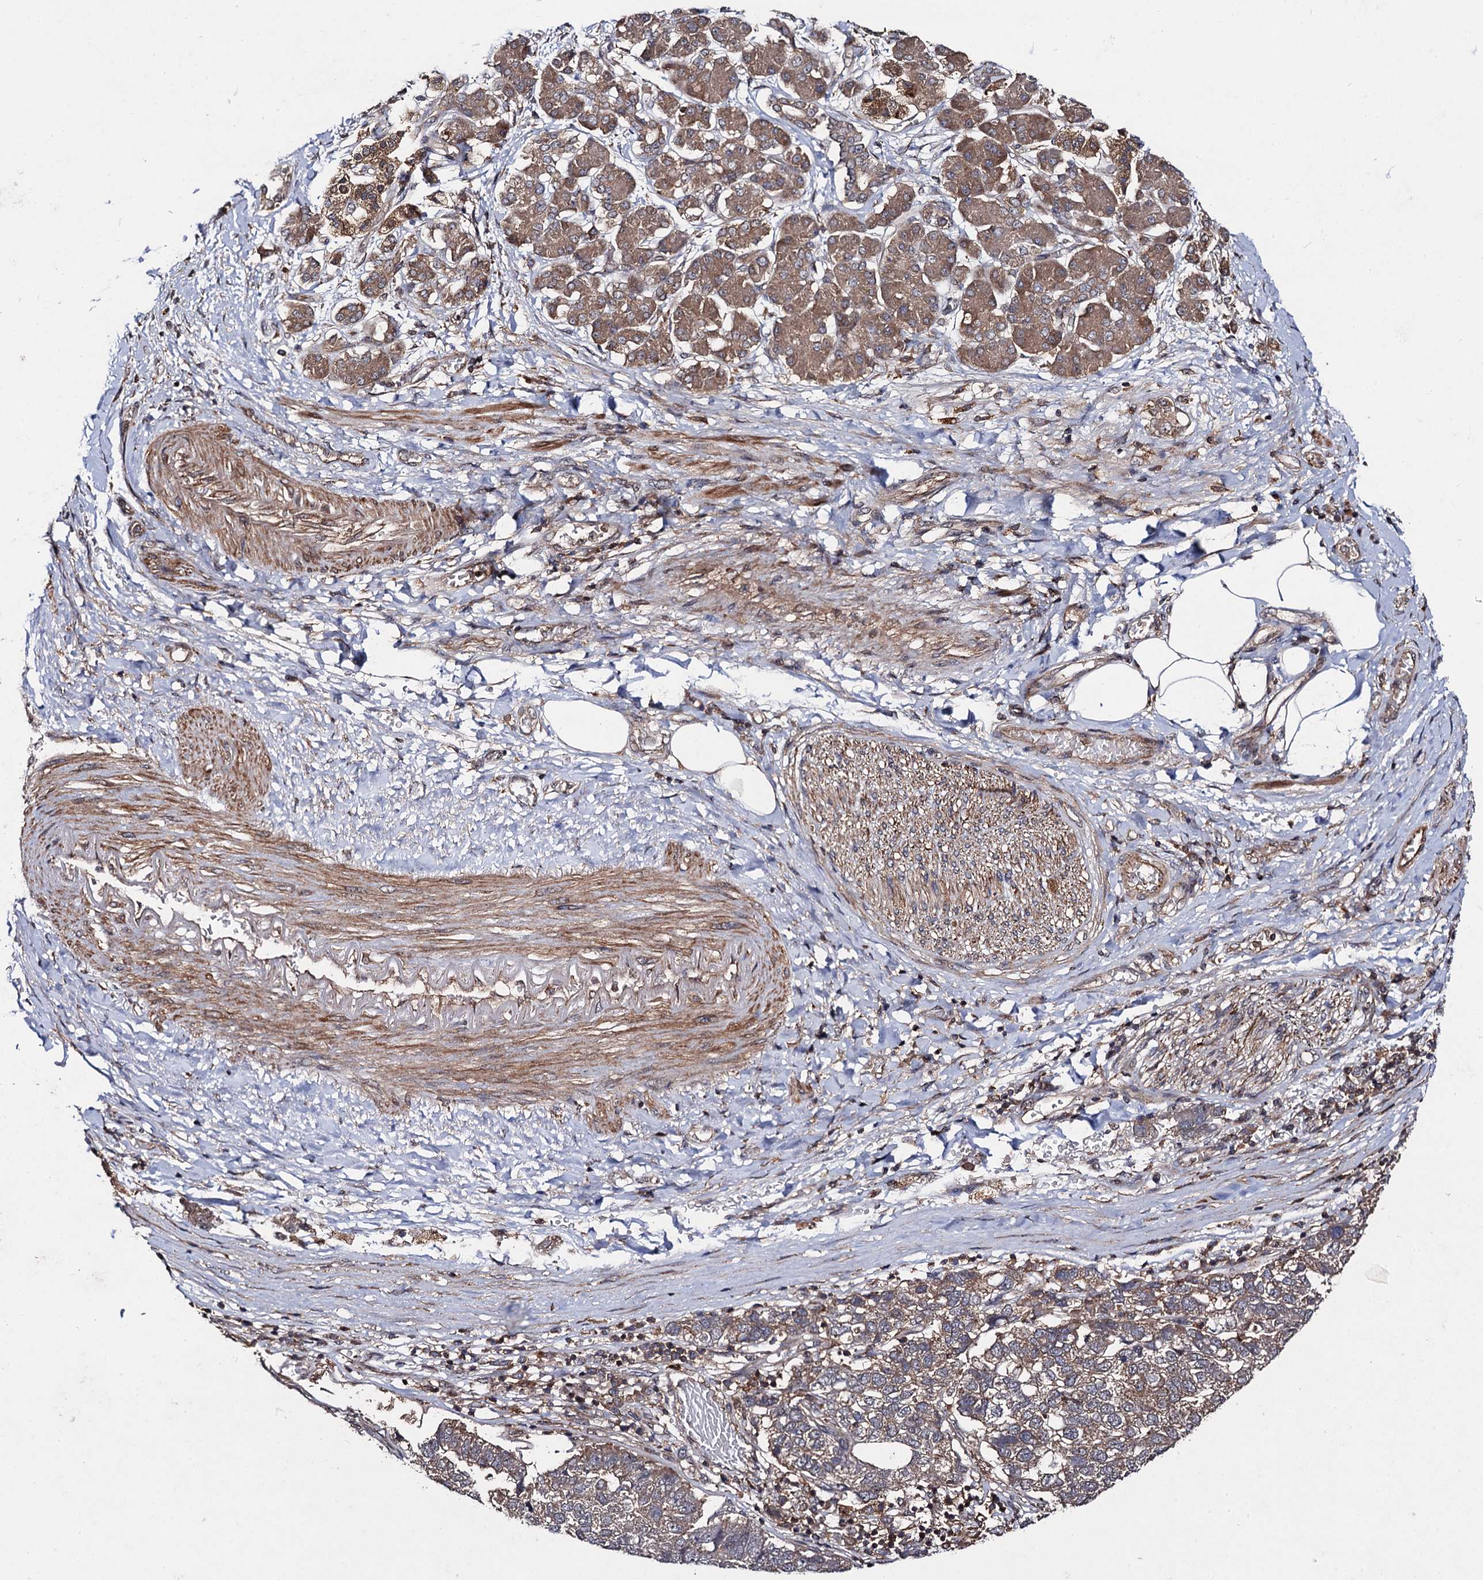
{"staining": {"intensity": "weak", "quantity": "<25%", "location": "cytoplasmic/membranous"}, "tissue": "pancreatic cancer", "cell_type": "Tumor cells", "image_type": "cancer", "snomed": [{"axis": "morphology", "description": "Adenocarcinoma, NOS"}, {"axis": "topography", "description": "Pancreas"}], "caption": "Immunohistochemistry histopathology image of pancreatic cancer stained for a protein (brown), which reveals no expression in tumor cells.", "gene": "KXD1", "patient": {"sex": "female", "age": 61}}